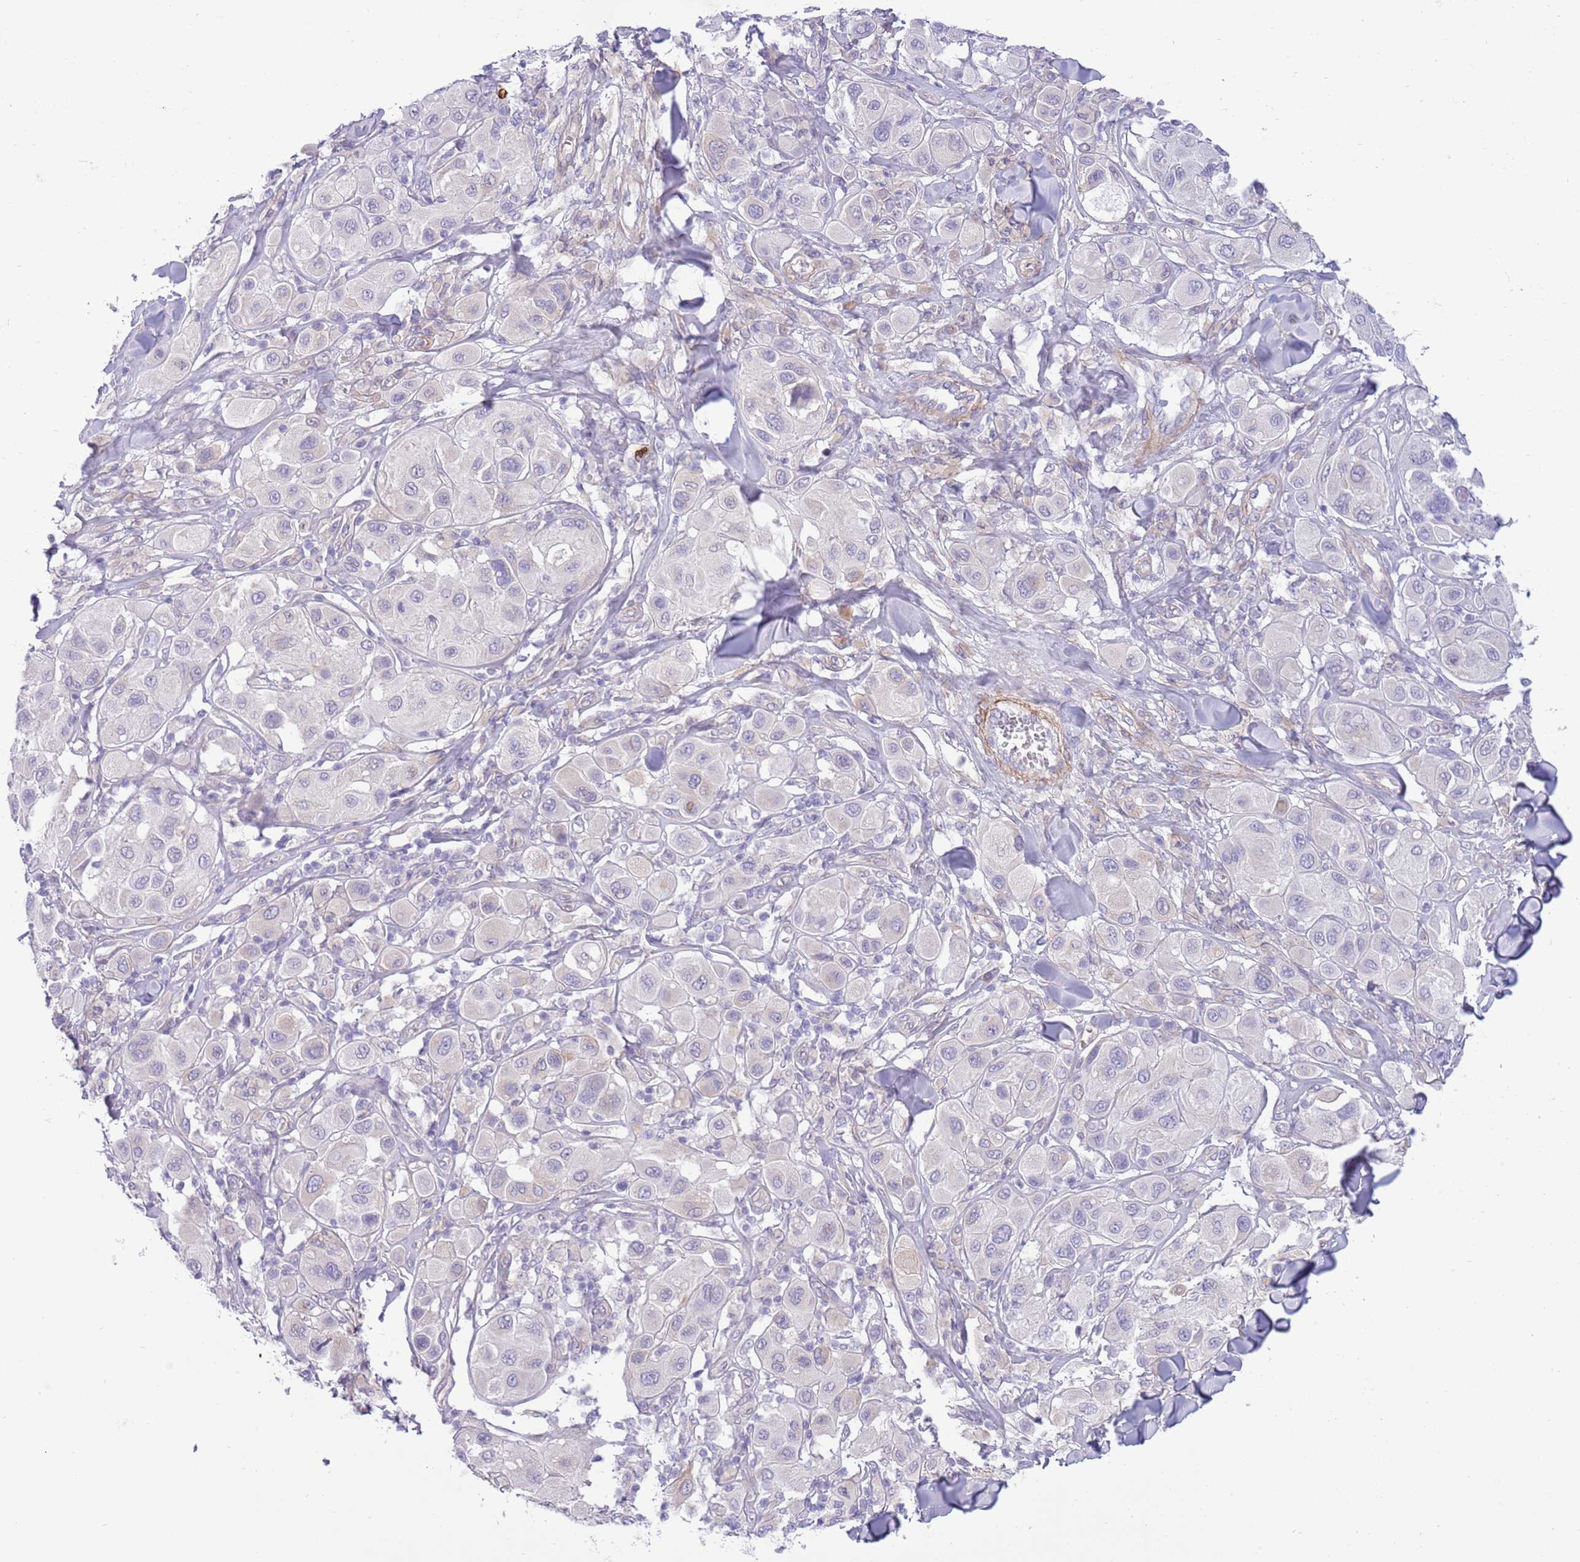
{"staining": {"intensity": "negative", "quantity": "none", "location": "none"}, "tissue": "melanoma", "cell_type": "Tumor cells", "image_type": "cancer", "snomed": [{"axis": "morphology", "description": "Malignant melanoma, Metastatic site"}, {"axis": "topography", "description": "Skin"}], "caption": "Malignant melanoma (metastatic site) was stained to show a protein in brown. There is no significant expression in tumor cells.", "gene": "ZC4H2", "patient": {"sex": "male", "age": 41}}